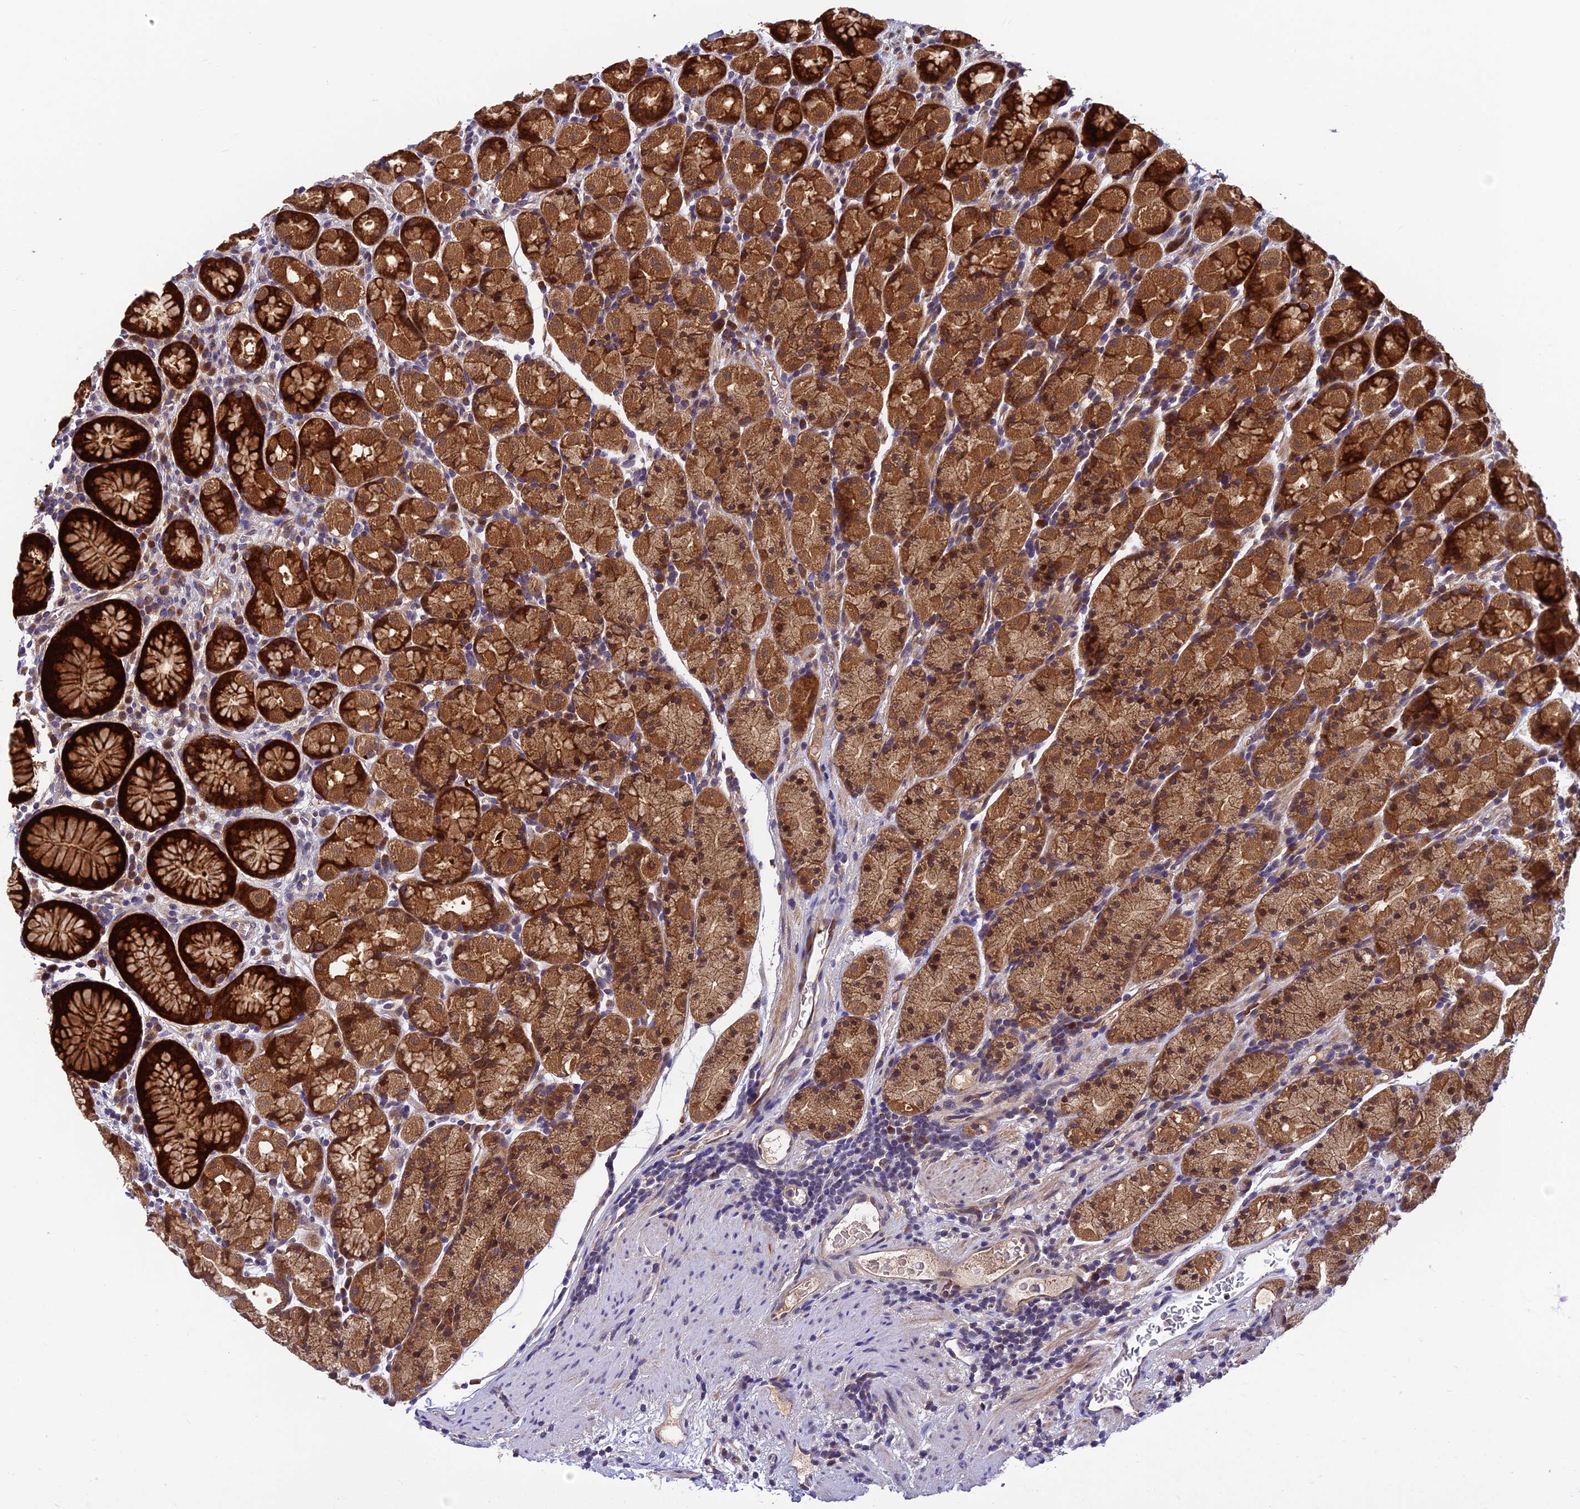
{"staining": {"intensity": "strong", "quantity": ">75%", "location": "cytoplasmic/membranous,nuclear"}, "tissue": "stomach", "cell_type": "Glandular cells", "image_type": "normal", "snomed": [{"axis": "morphology", "description": "Normal tissue, NOS"}, {"axis": "topography", "description": "Stomach, upper"}, {"axis": "topography", "description": "Stomach, lower"}, {"axis": "topography", "description": "Small intestine"}], "caption": "Benign stomach demonstrates strong cytoplasmic/membranous,nuclear staining in approximately >75% of glandular cells, visualized by immunohistochemistry. (Stains: DAB in brown, nuclei in blue, Microscopy: brightfield microscopy at high magnification).", "gene": "CCDC15", "patient": {"sex": "male", "age": 68}}